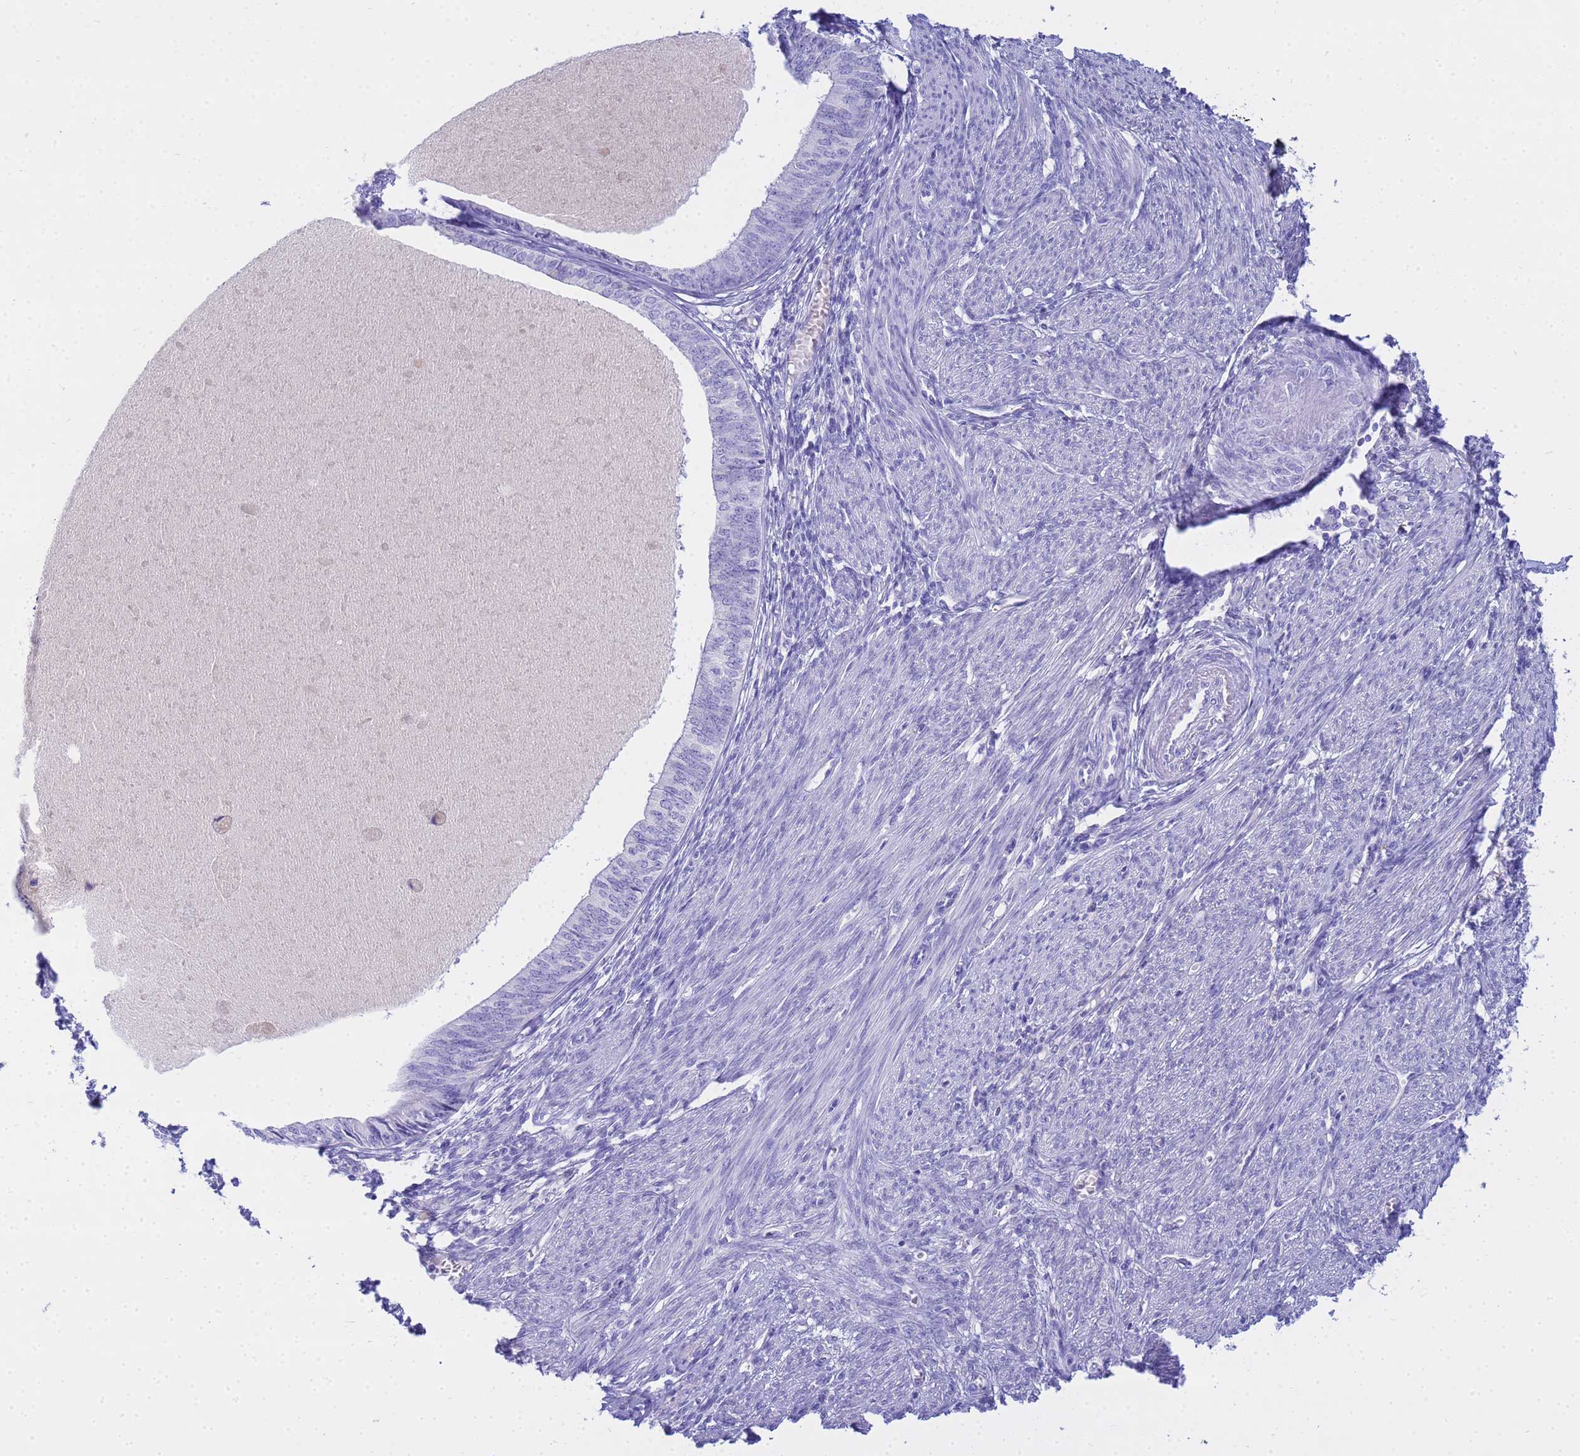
{"staining": {"intensity": "negative", "quantity": "none", "location": "none"}, "tissue": "endometrial cancer", "cell_type": "Tumor cells", "image_type": "cancer", "snomed": [{"axis": "morphology", "description": "Adenocarcinoma, NOS"}, {"axis": "topography", "description": "Endometrium"}], "caption": "DAB immunohistochemical staining of endometrial cancer (adenocarcinoma) shows no significant expression in tumor cells.", "gene": "AQP12A", "patient": {"sex": "female", "age": 68}}